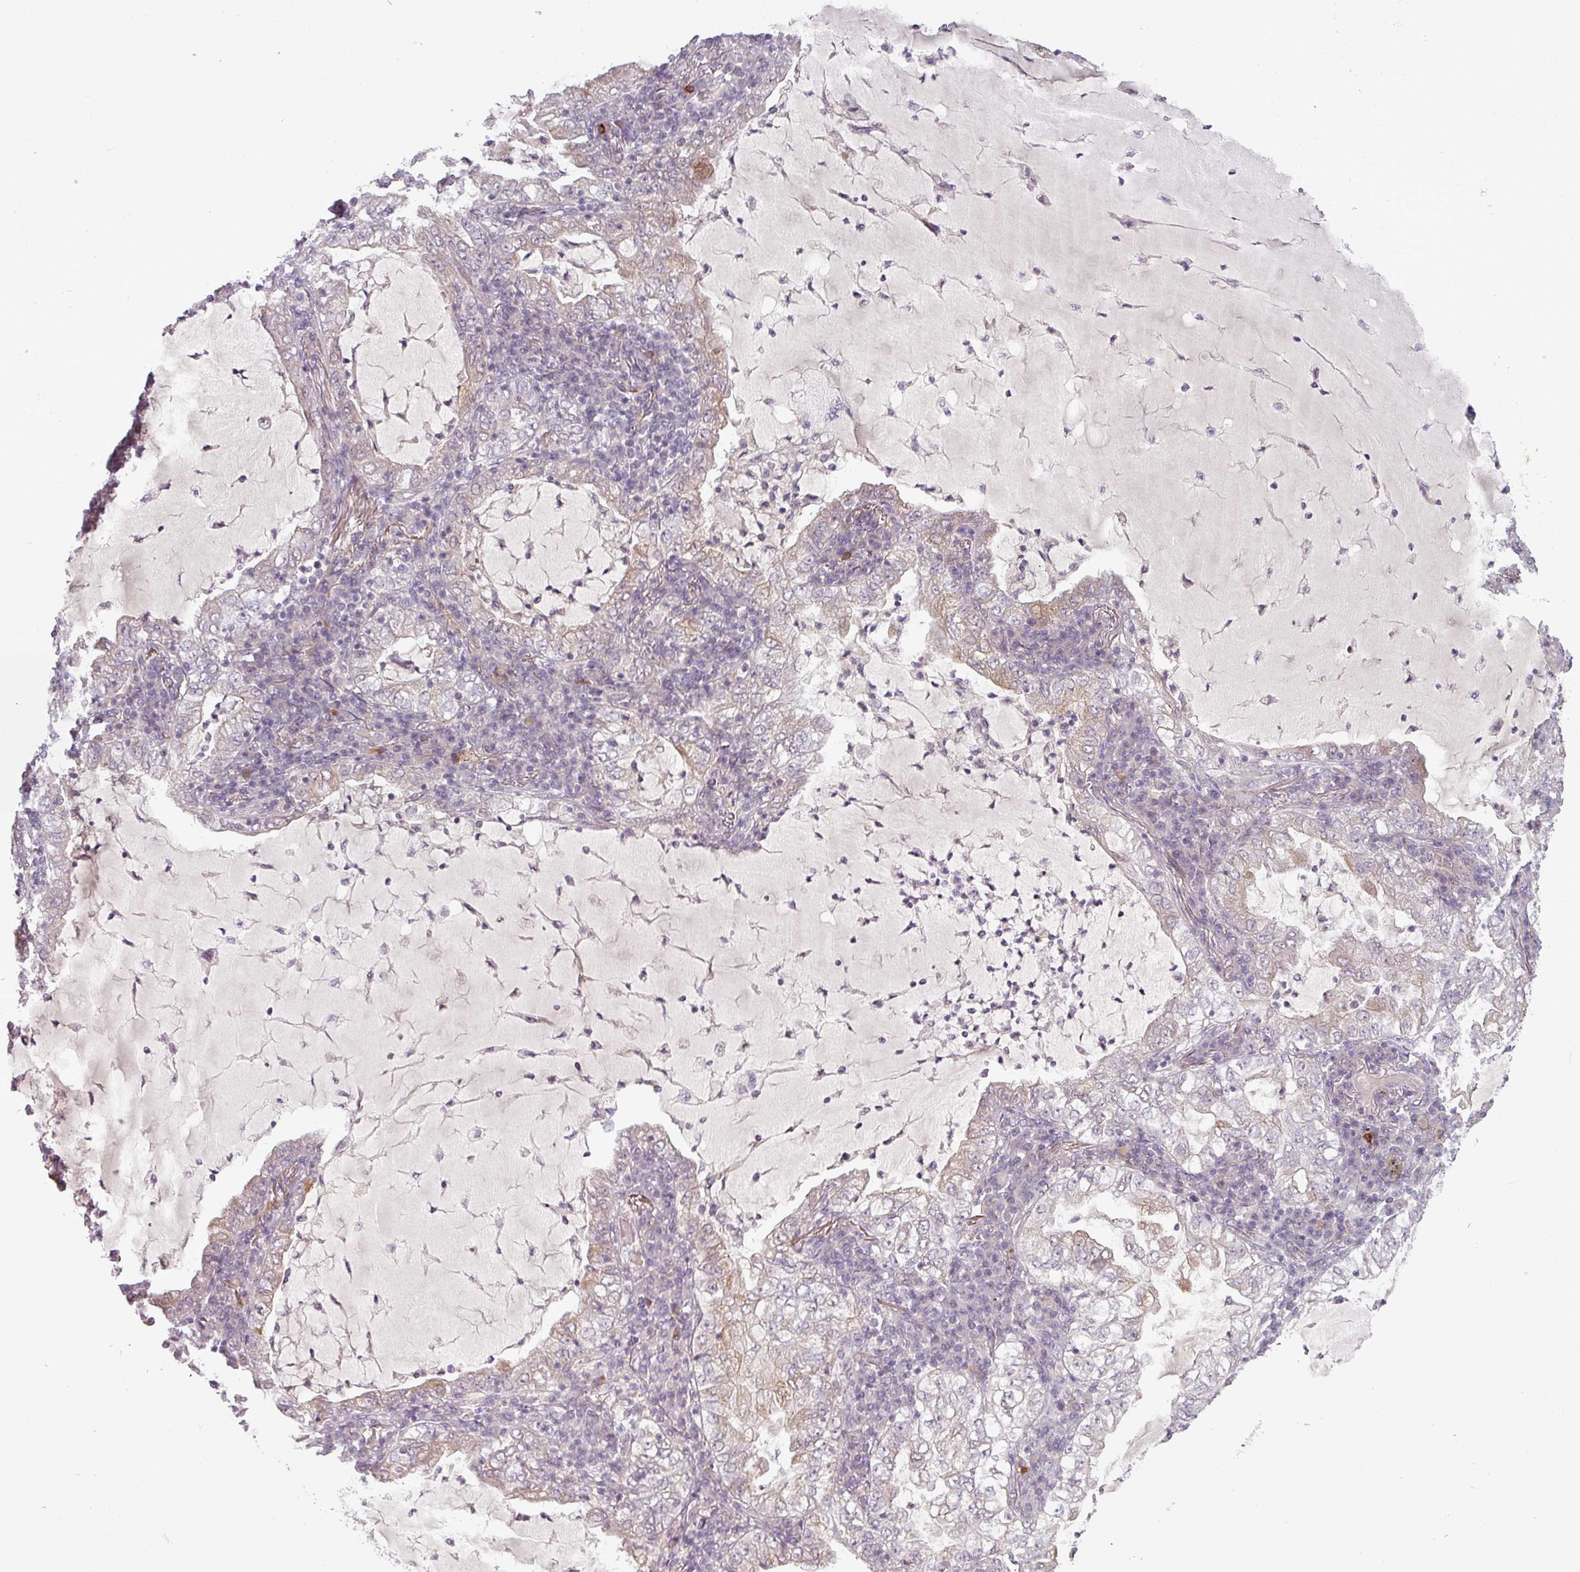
{"staining": {"intensity": "weak", "quantity": "<25%", "location": "cytoplasmic/membranous"}, "tissue": "lung cancer", "cell_type": "Tumor cells", "image_type": "cancer", "snomed": [{"axis": "morphology", "description": "Adenocarcinoma, NOS"}, {"axis": "topography", "description": "Lung"}], "caption": "The image reveals no significant positivity in tumor cells of lung cancer.", "gene": "SLC16A9", "patient": {"sex": "female", "age": 73}}